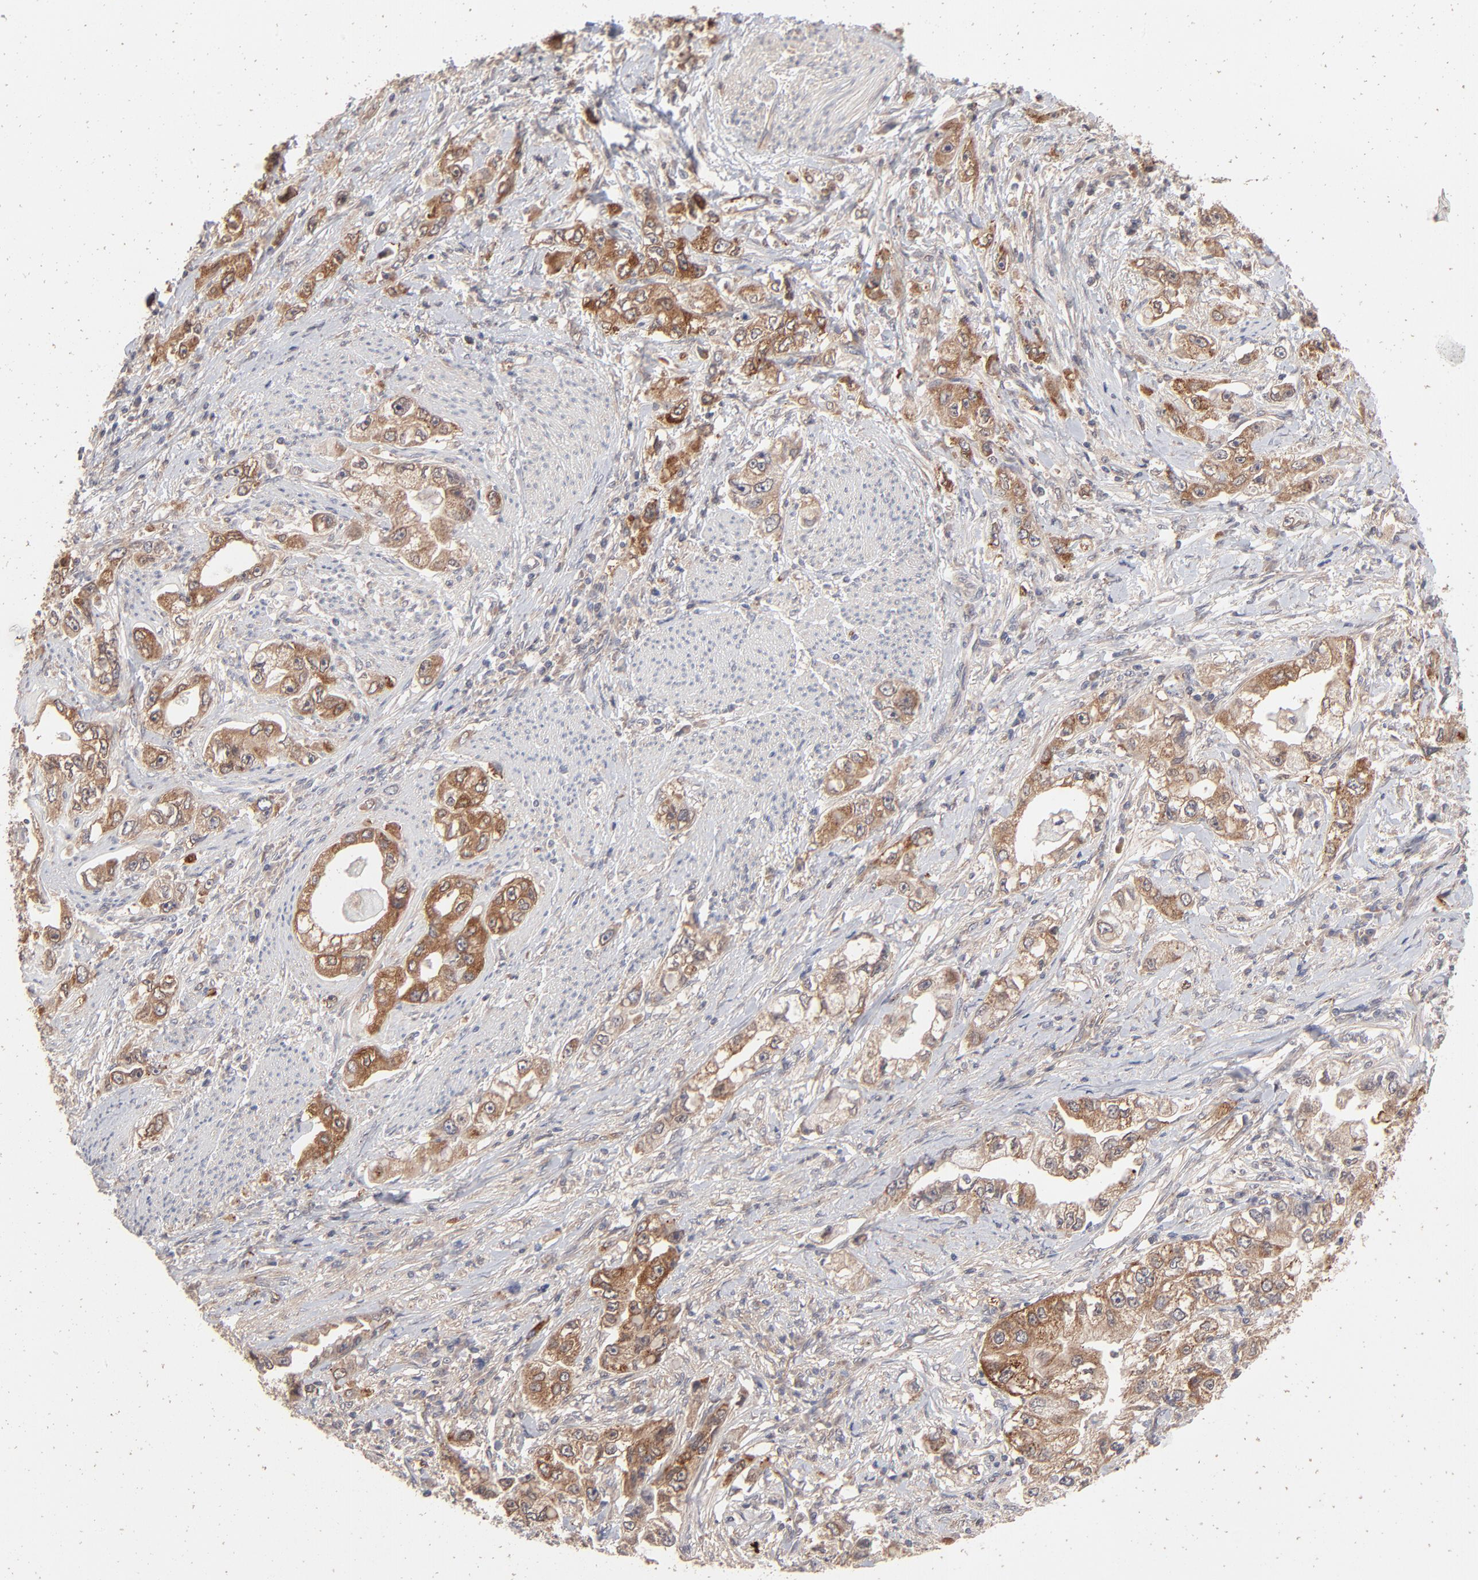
{"staining": {"intensity": "strong", "quantity": ">75%", "location": "cytoplasmic/membranous"}, "tissue": "stomach cancer", "cell_type": "Tumor cells", "image_type": "cancer", "snomed": [{"axis": "morphology", "description": "Adenocarcinoma, NOS"}, {"axis": "topography", "description": "Stomach, lower"}], "caption": "Immunohistochemical staining of stomach cancer displays strong cytoplasmic/membranous protein expression in approximately >75% of tumor cells. (DAB (3,3'-diaminobenzidine) = brown stain, brightfield microscopy at high magnification).", "gene": "IVNS1ABP", "patient": {"sex": "female", "age": 93}}